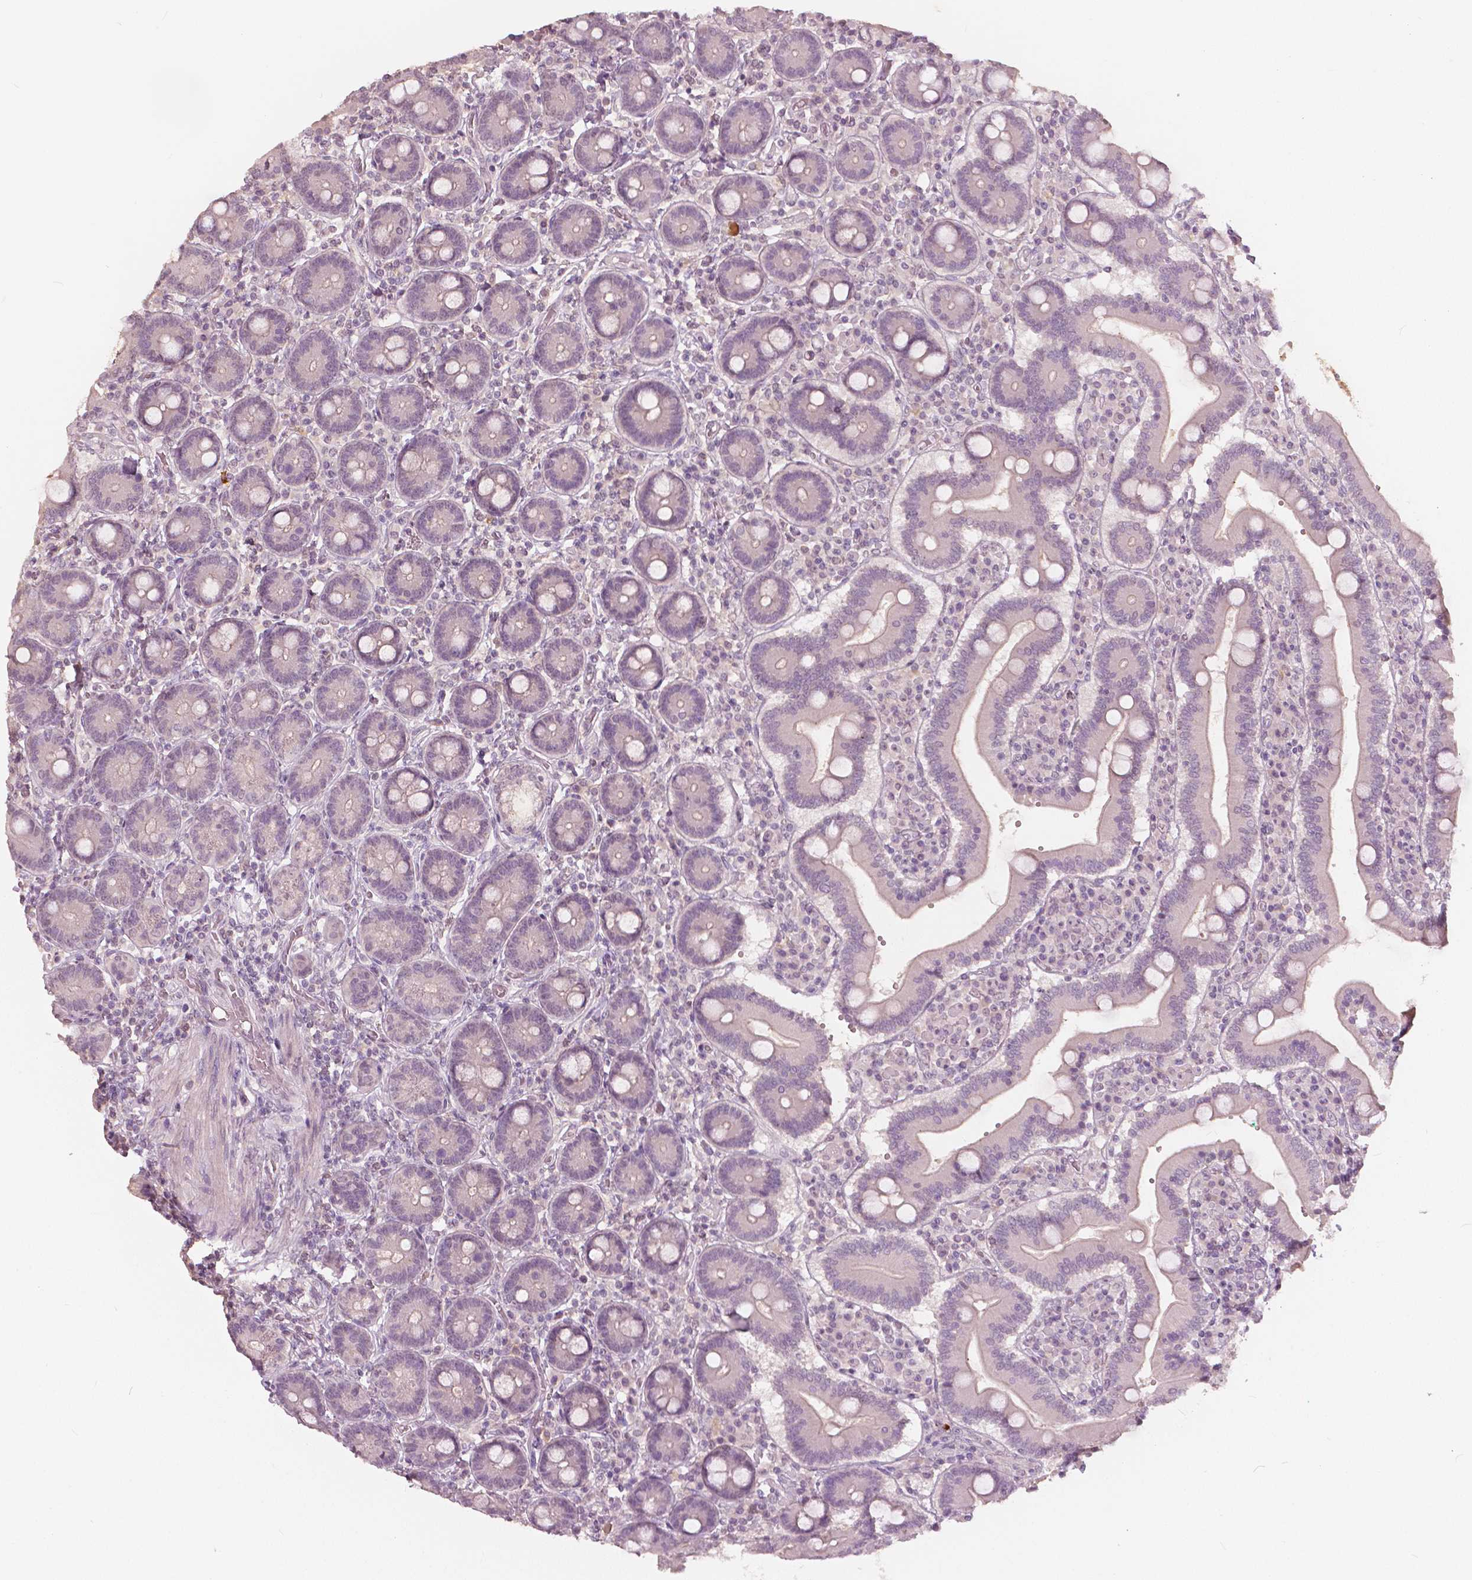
{"staining": {"intensity": "negative", "quantity": "none", "location": "none"}, "tissue": "duodenum", "cell_type": "Glandular cells", "image_type": "normal", "snomed": [{"axis": "morphology", "description": "Normal tissue, NOS"}, {"axis": "topography", "description": "Duodenum"}], "caption": "Glandular cells are negative for brown protein staining in unremarkable duodenum. Brightfield microscopy of IHC stained with DAB (3,3'-diaminobenzidine) (brown) and hematoxylin (blue), captured at high magnification.", "gene": "NANOG", "patient": {"sex": "female", "age": 62}}